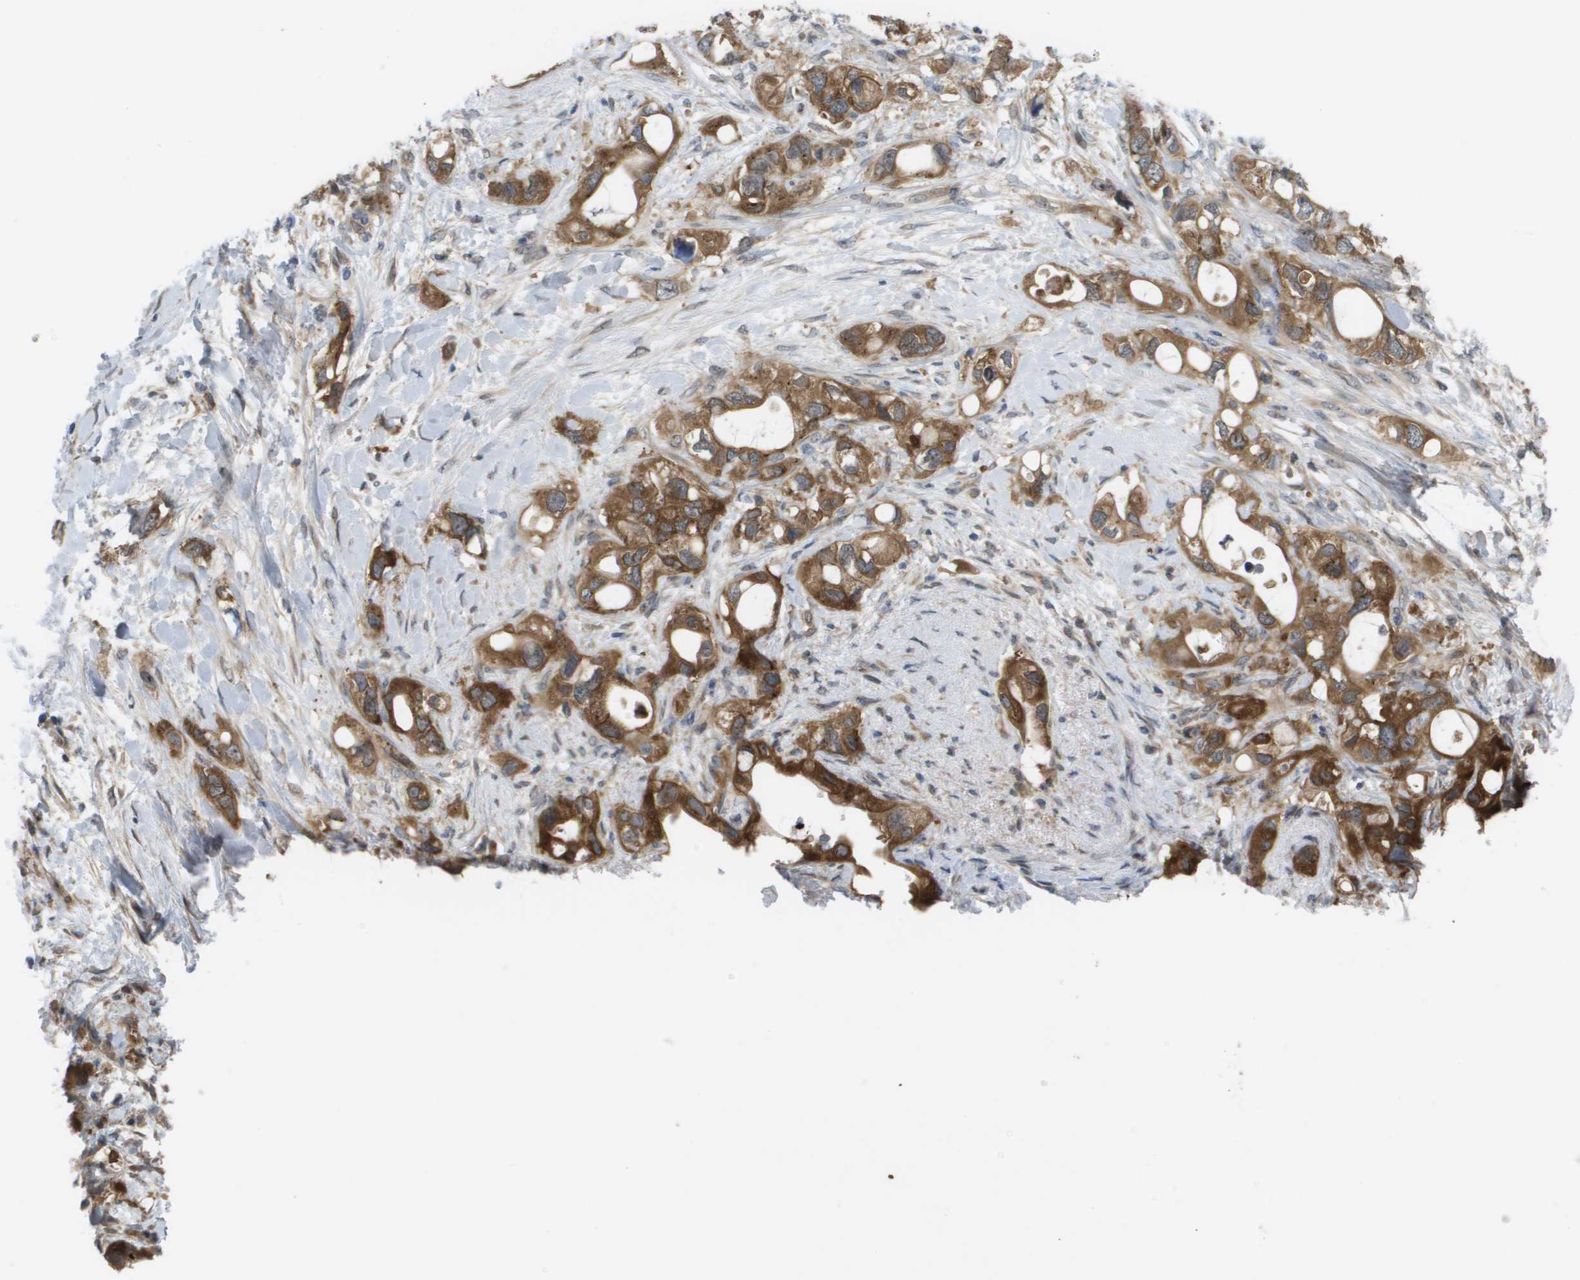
{"staining": {"intensity": "moderate", "quantity": ">75%", "location": "cytoplasmic/membranous"}, "tissue": "pancreatic cancer", "cell_type": "Tumor cells", "image_type": "cancer", "snomed": [{"axis": "morphology", "description": "Adenocarcinoma, NOS"}, {"axis": "topography", "description": "Pancreas"}], "caption": "A micrograph showing moderate cytoplasmic/membranous positivity in approximately >75% of tumor cells in pancreatic cancer (adenocarcinoma), as visualized by brown immunohistochemical staining.", "gene": "CTPS2", "patient": {"sex": "female", "age": 56}}